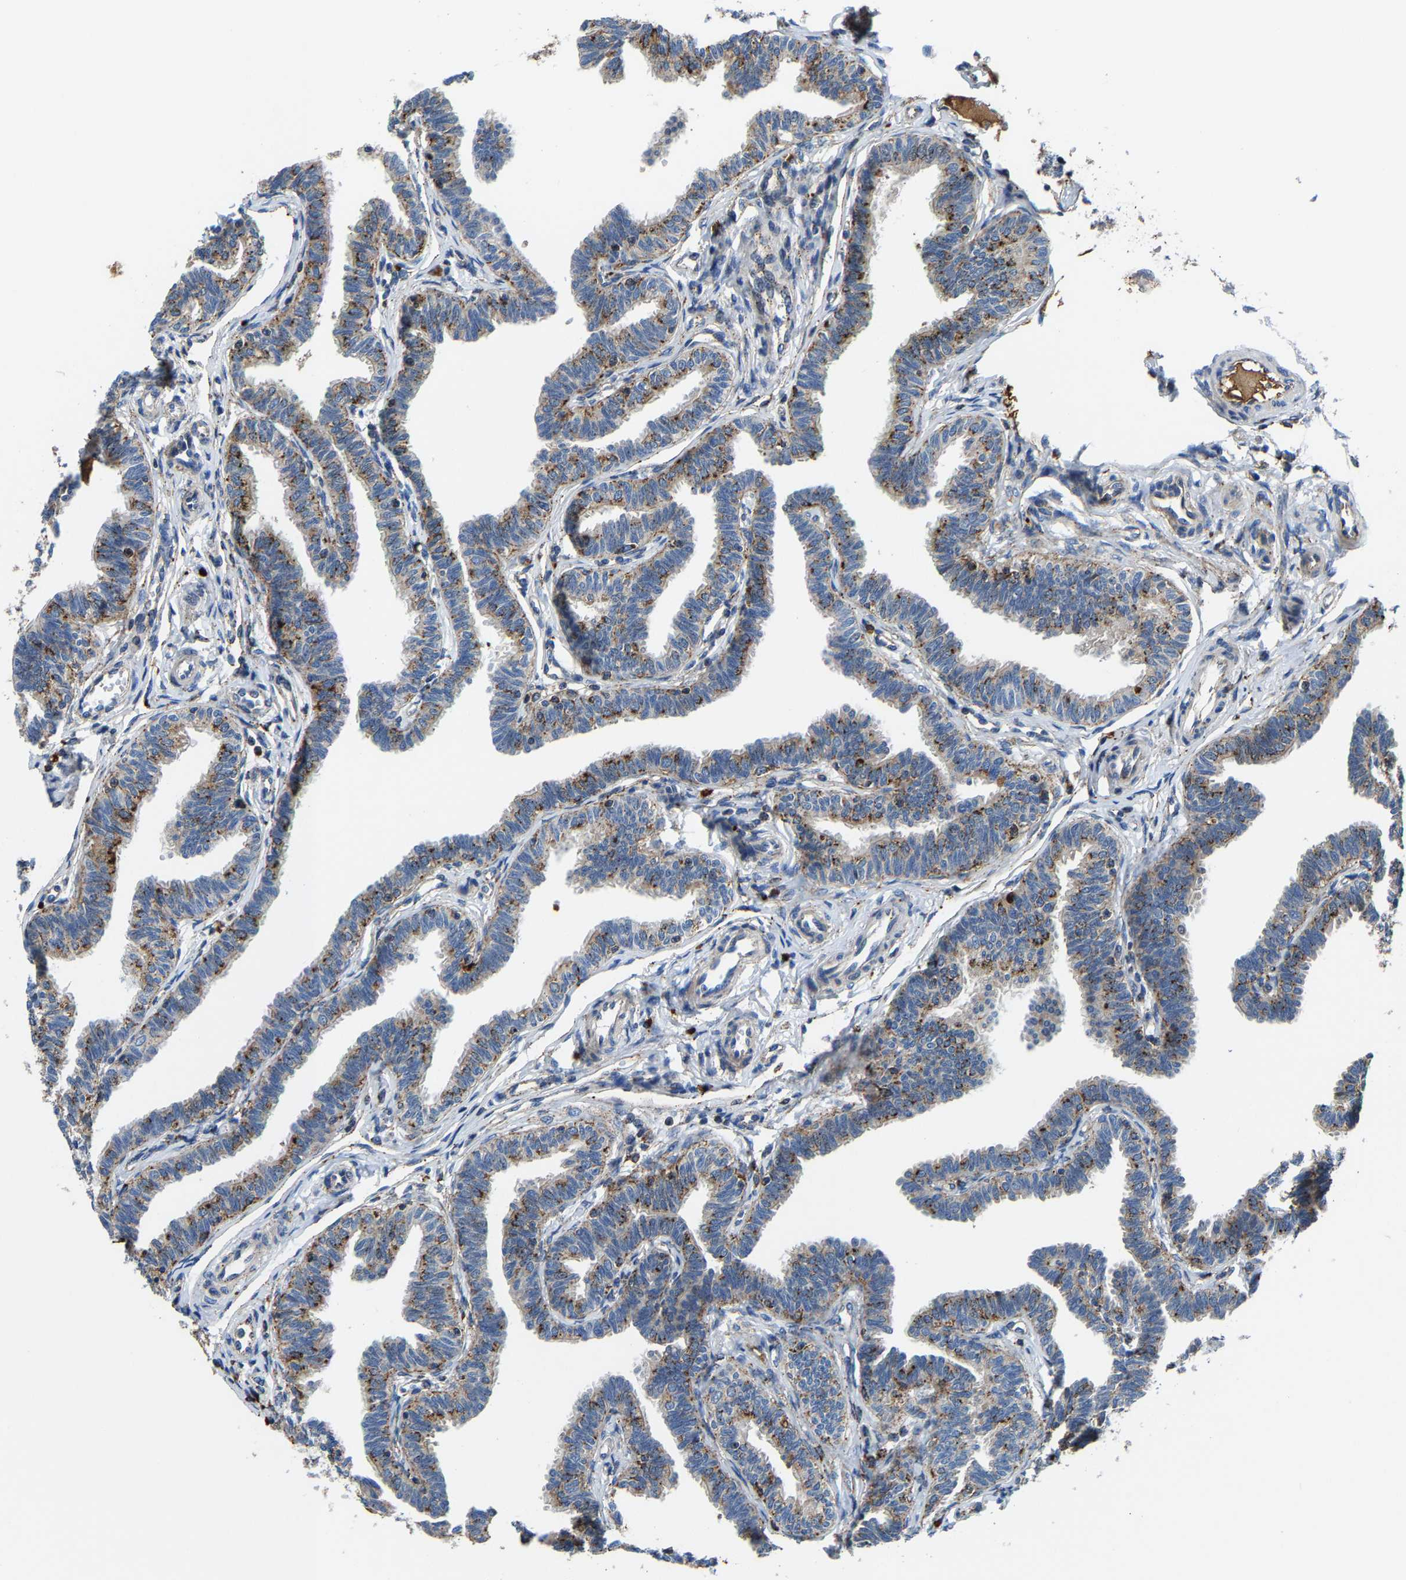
{"staining": {"intensity": "moderate", "quantity": ">75%", "location": "cytoplasmic/membranous"}, "tissue": "fallopian tube", "cell_type": "Glandular cells", "image_type": "normal", "snomed": [{"axis": "morphology", "description": "Normal tissue, NOS"}, {"axis": "topography", "description": "Fallopian tube"}, {"axis": "topography", "description": "Ovary"}], "caption": "An image of human fallopian tube stained for a protein displays moderate cytoplasmic/membranous brown staining in glandular cells. (Stains: DAB (3,3'-diaminobenzidine) in brown, nuclei in blue, Microscopy: brightfield microscopy at high magnification).", "gene": "DPP7", "patient": {"sex": "female", "age": 23}}